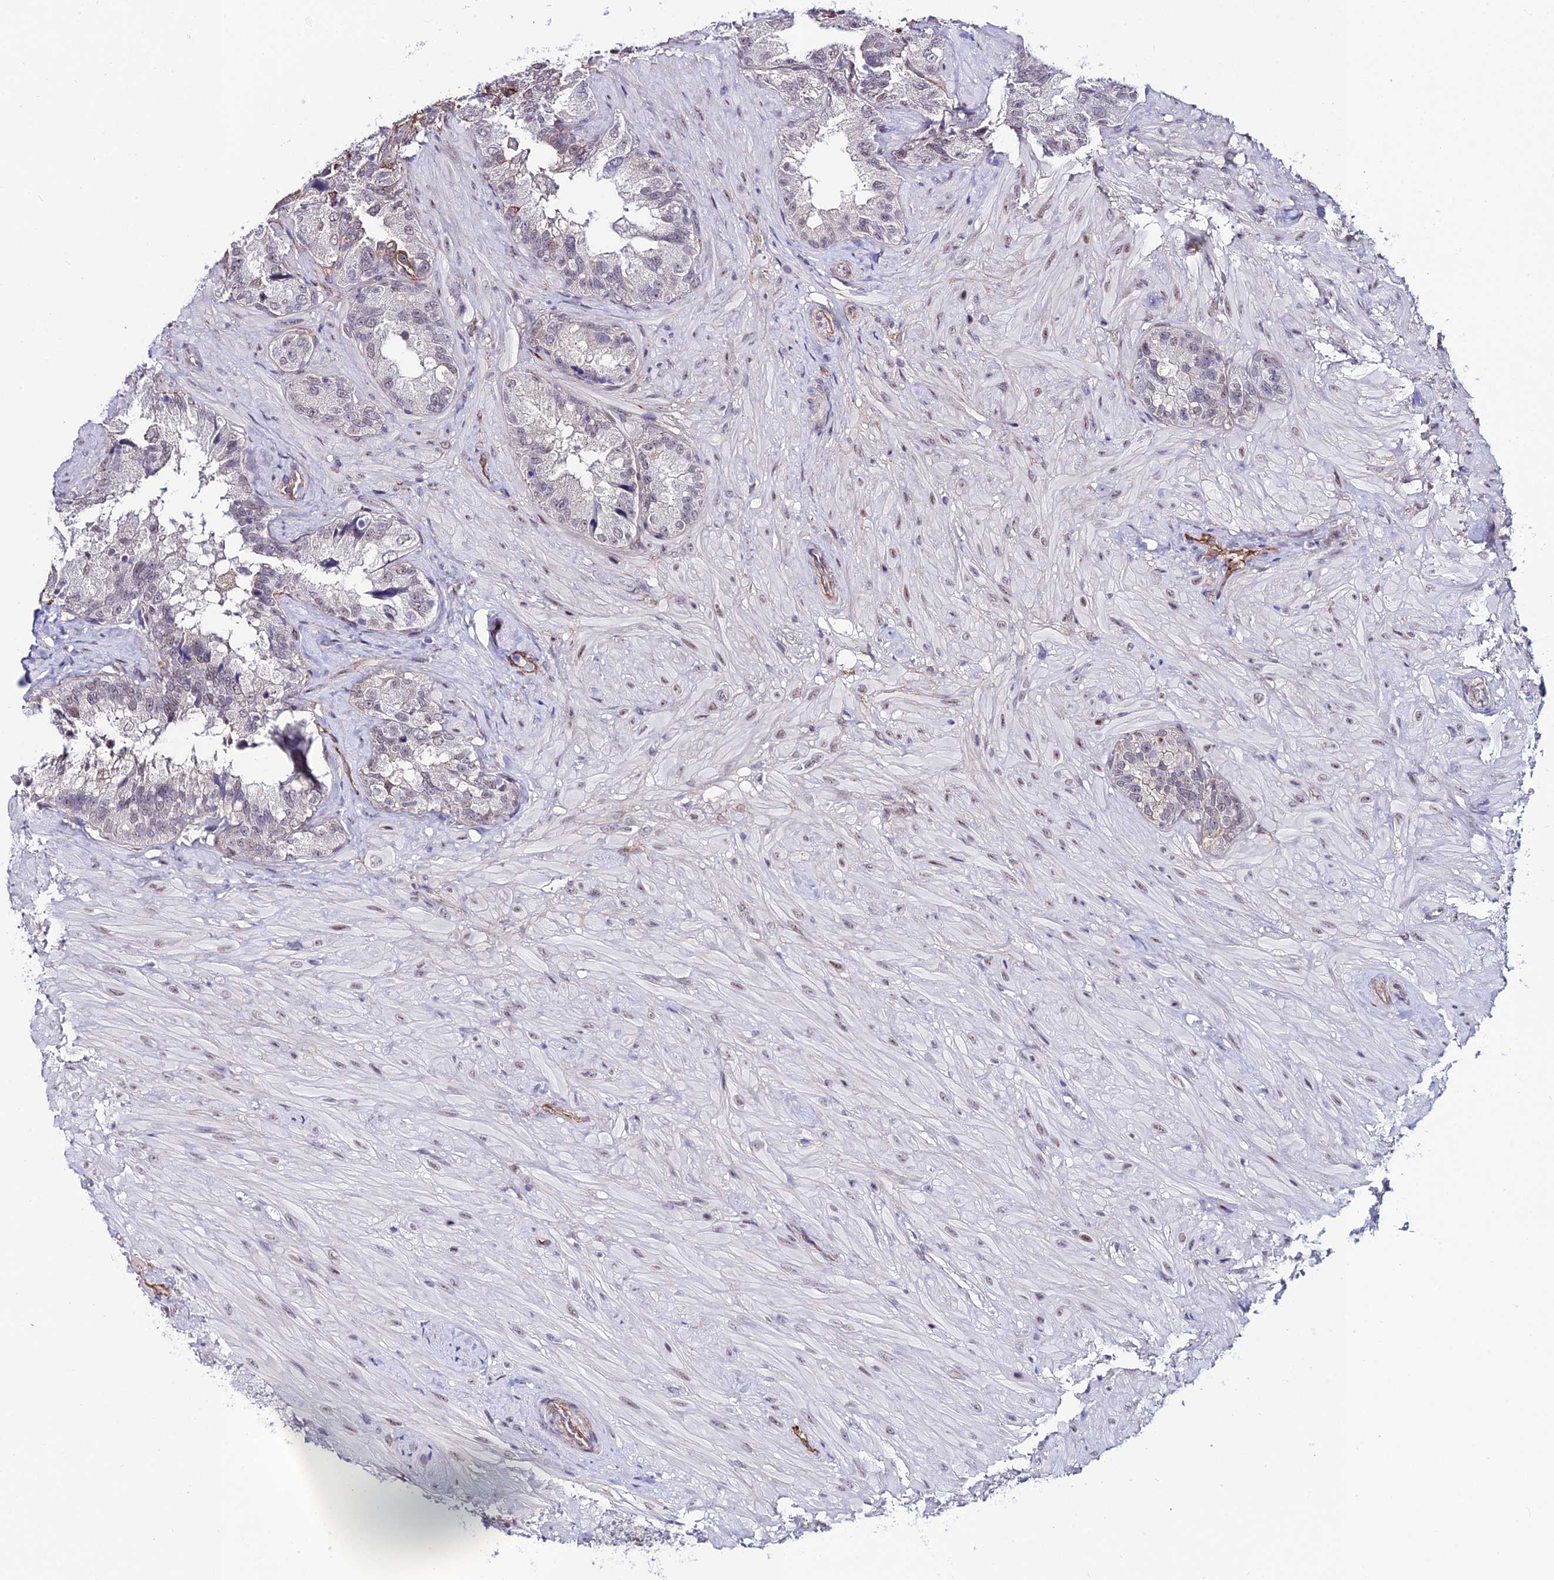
{"staining": {"intensity": "moderate", "quantity": "<25%", "location": "cytoplasmic/membranous"}, "tissue": "seminal vesicle", "cell_type": "Glandular cells", "image_type": "normal", "snomed": [{"axis": "morphology", "description": "Normal tissue, NOS"}, {"axis": "topography", "description": "Seminal veicle"}, {"axis": "topography", "description": "Peripheral nerve tissue"}], "caption": "A high-resolution image shows IHC staining of unremarkable seminal vesicle, which reveals moderate cytoplasmic/membranous positivity in about <25% of glandular cells.", "gene": "SYT15B", "patient": {"sex": "male", "age": 67}}